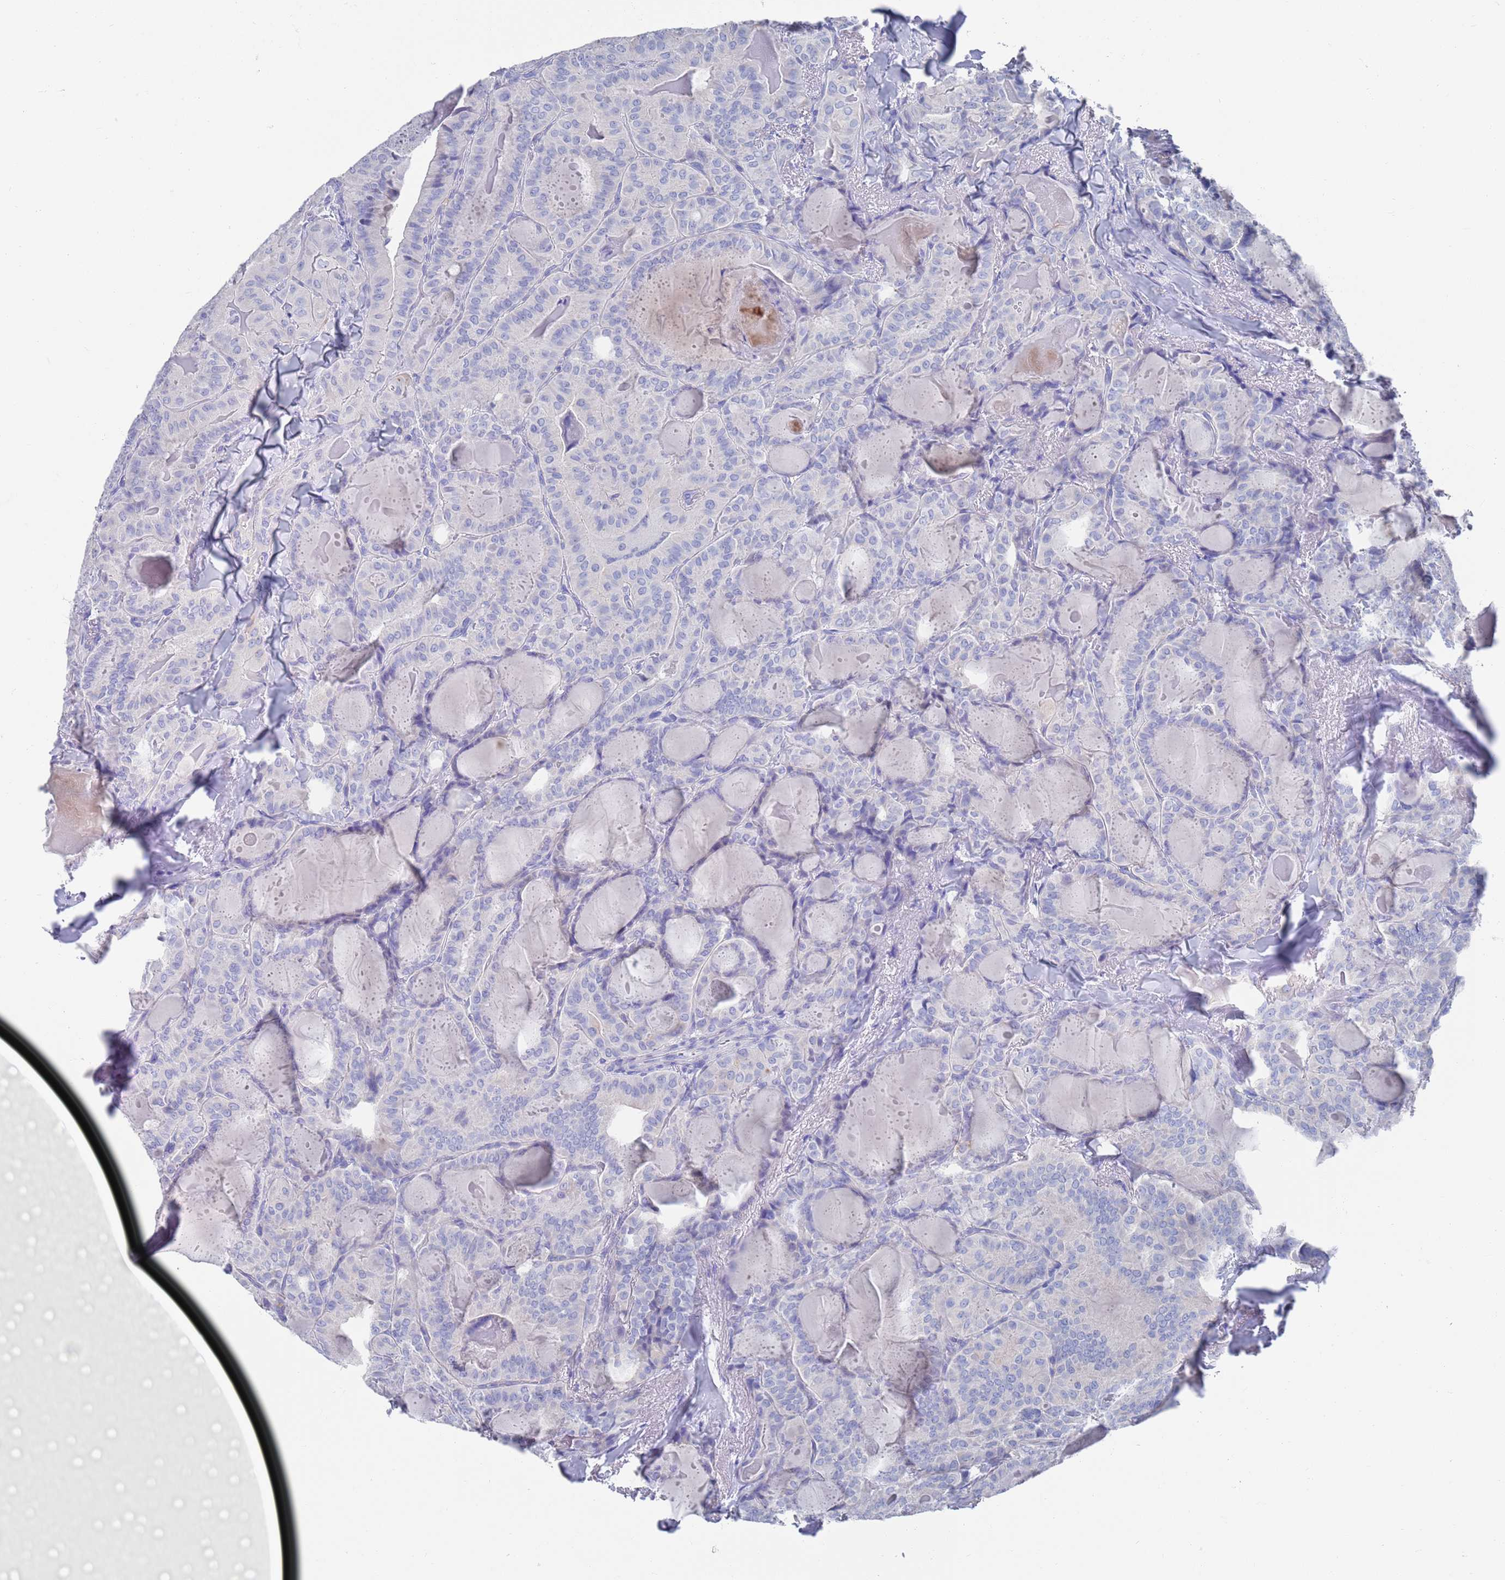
{"staining": {"intensity": "negative", "quantity": "none", "location": "none"}, "tissue": "thyroid cancer", "cell_type": "Tumor cells", "image_type": "cancer", "snomed": [{"axis": "morphology", "description": "Papillary adenocarcinoma, NOS"}, {"axis": "topography", "description": "Thyroid gland"}], "caption": "This is a micrograph of immunohistochemistry (IHC) staining of thyroid papillary adenocarcinoma, which shows no positivity in tumor cells.", "gene": "MTMR2", "patient": {"sex": "female", "age": 68}}